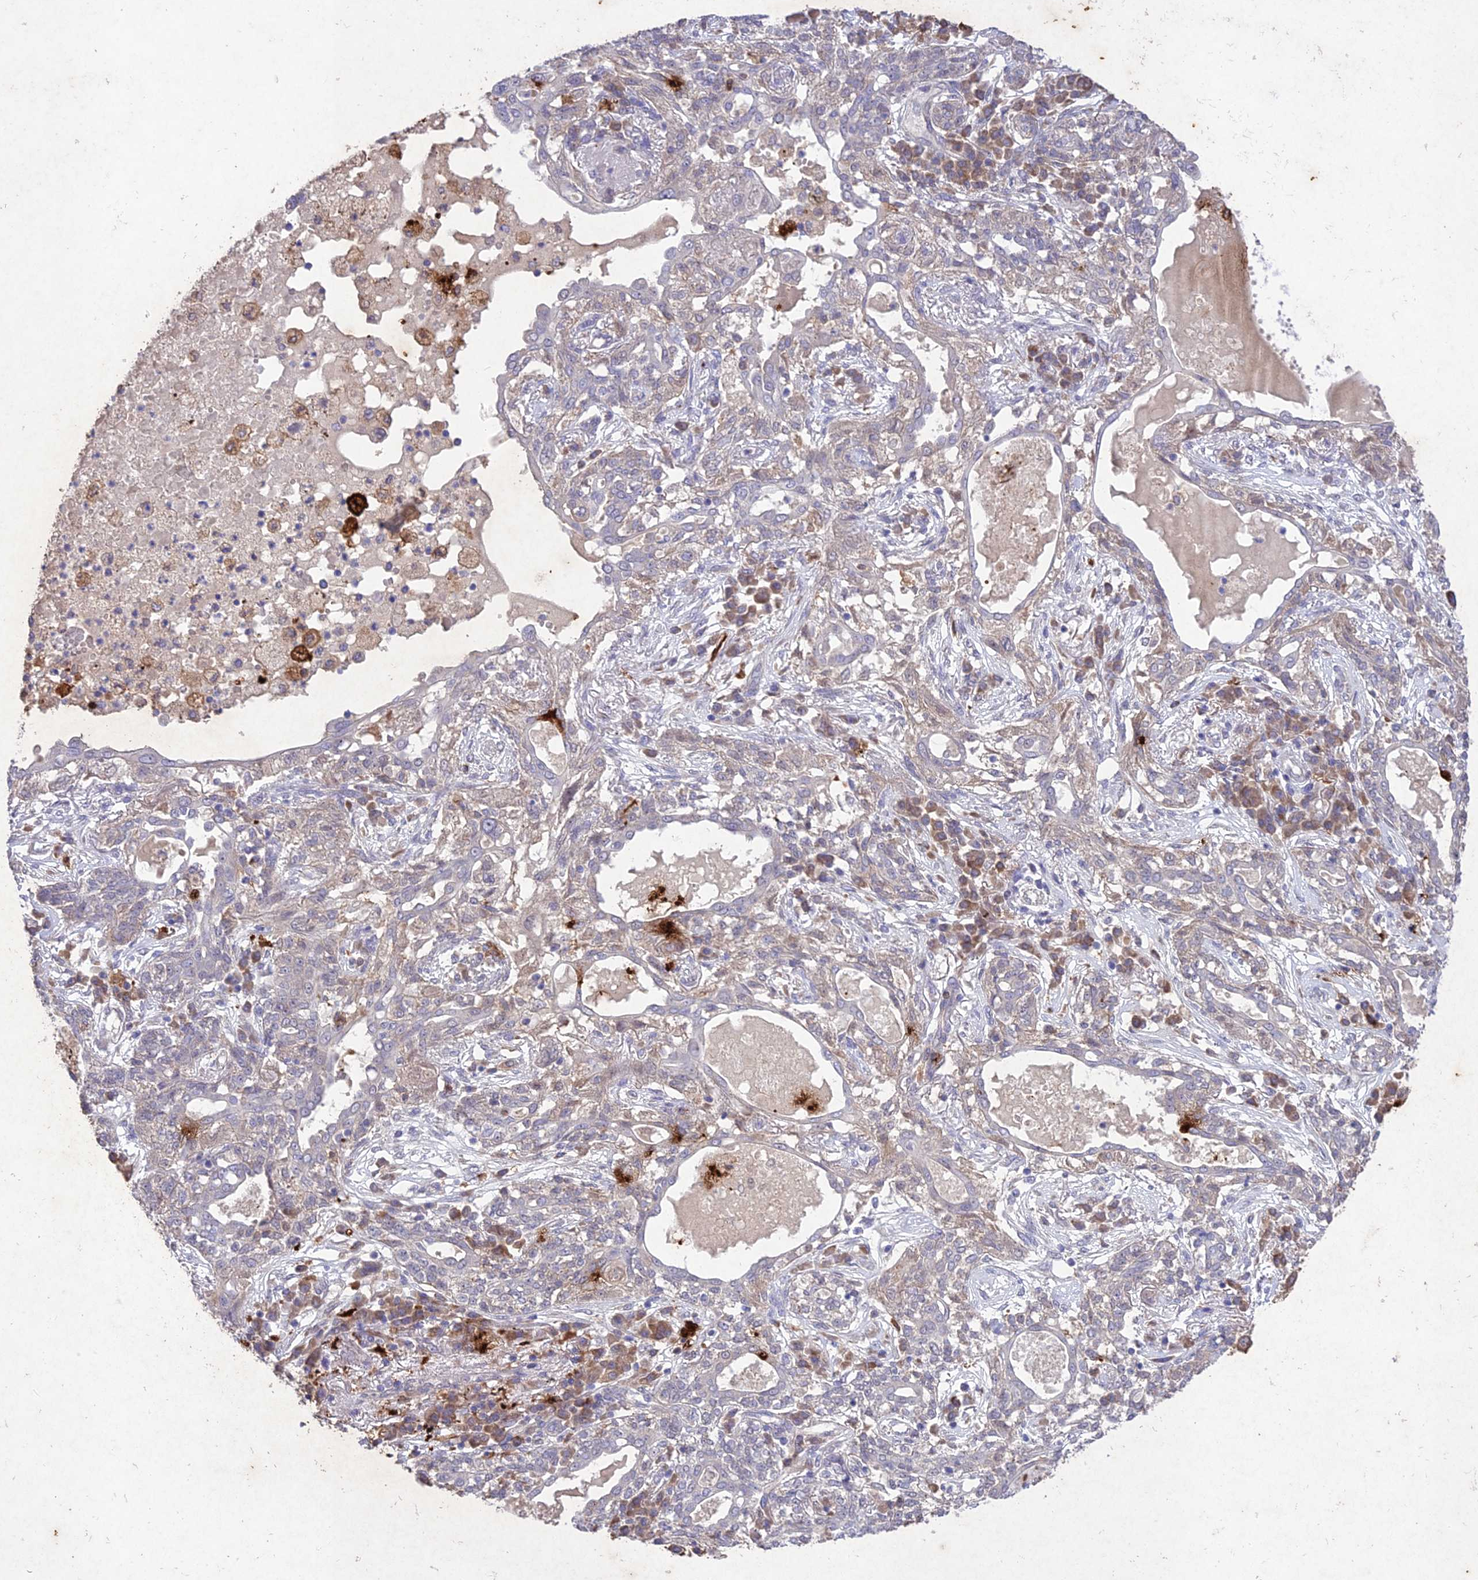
{"staining": {"intensity": "negative", "quantity": "none", "location": "none"}, "tissue": "lung cancer", "cell_type": "Tumor cells", "image_type": "cancer", "snomed": [{"axis": "morphology", "description": "Squamous cell carcinoma, NOS"}, {"axis": "topography", "description": "Lung"}], "caption": "Immunohistochemistry (IHC) image of squamous cell carcinoma (lung) stained for a protein (brown), which reveals no positivity in tumor cells.", "gene": "ANKRD52", "patient": {"sex": "female", "age": 70}}